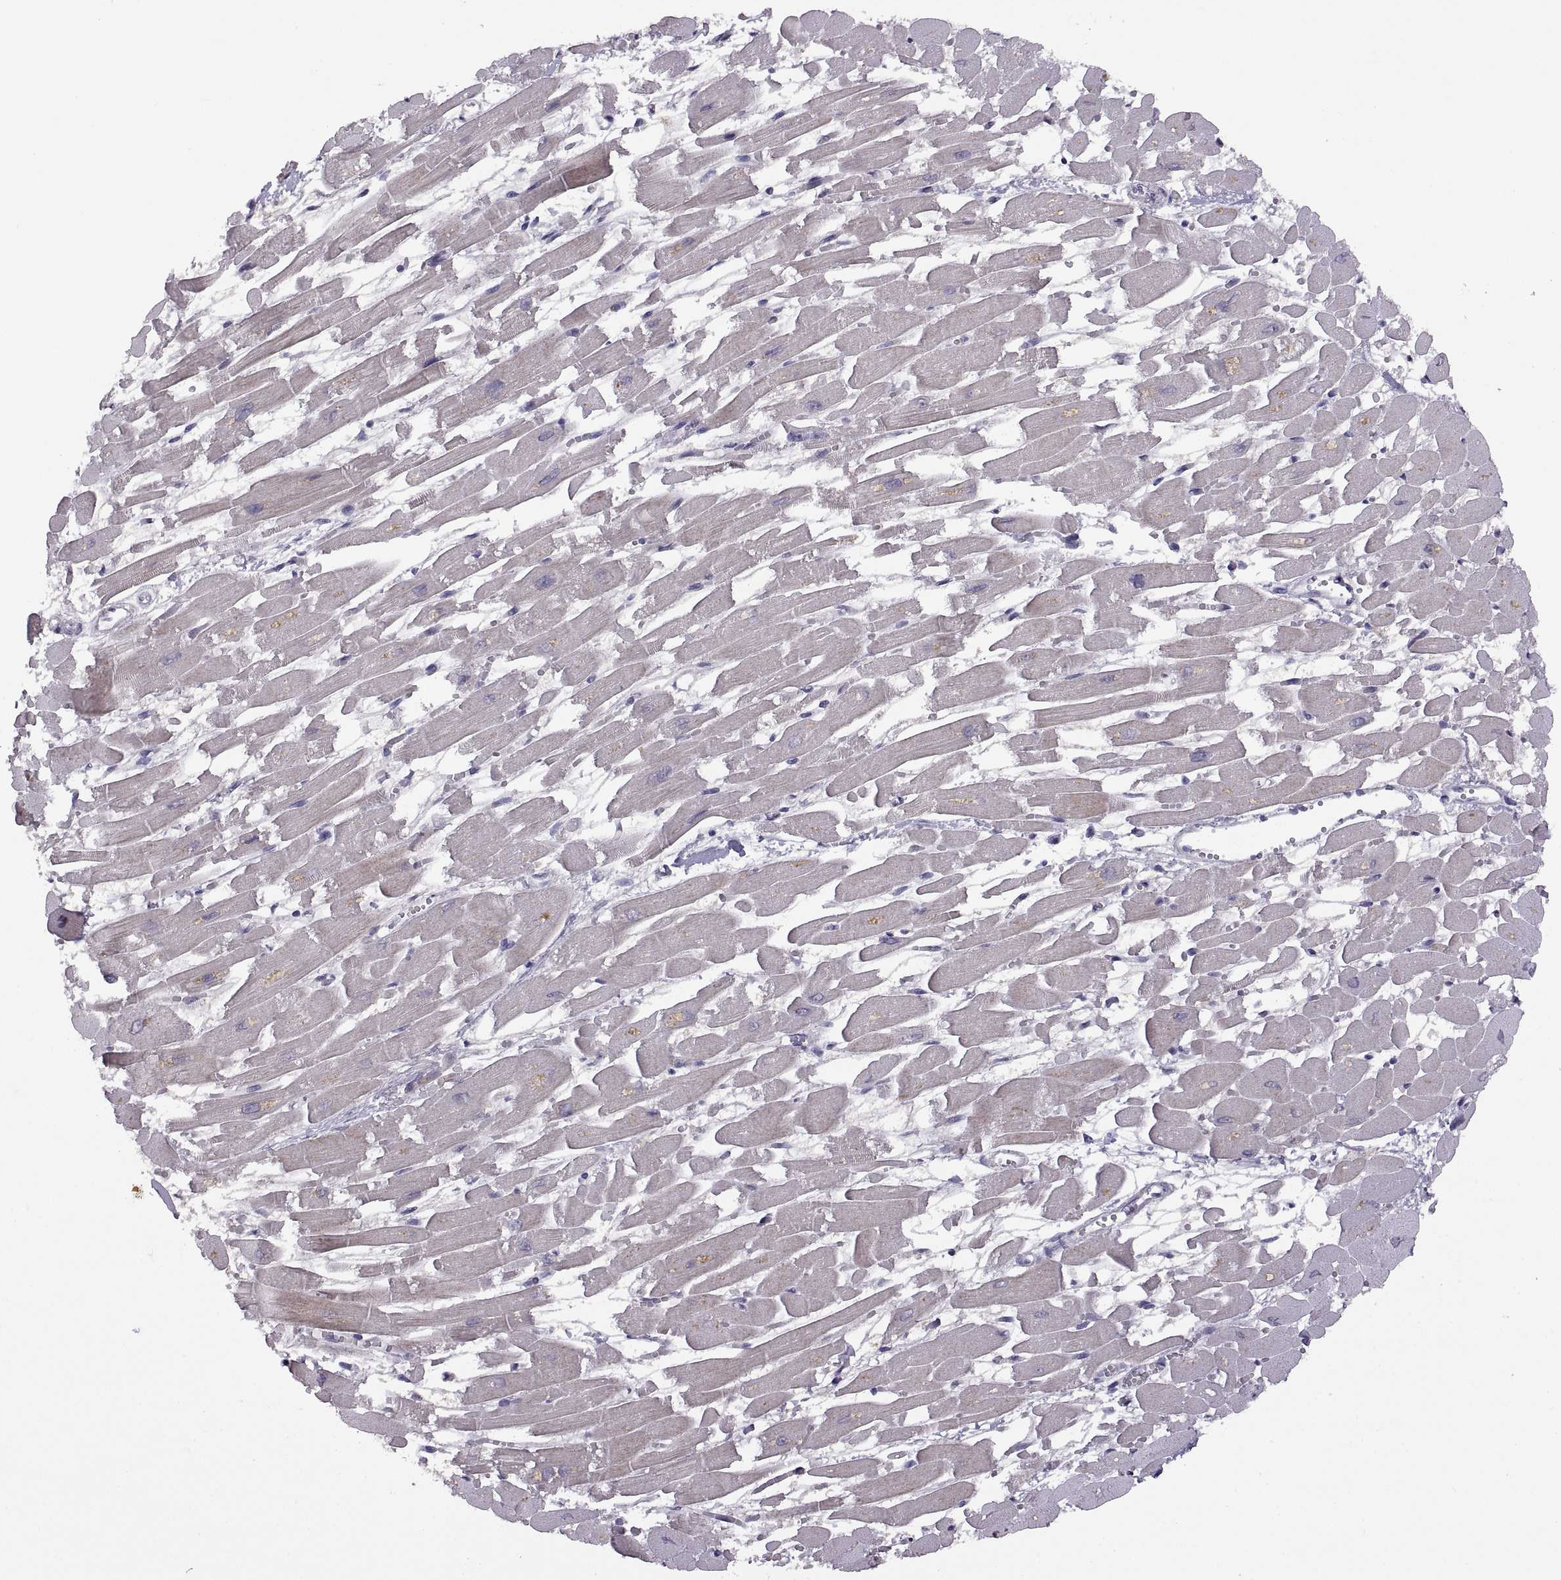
{"staining": {"intensity": "negative", "quantity": "none", "location": "none"}, "tissue": "heart muscle", "cell_type": "Cardiomyocytes", "image_type": "normal", "snomed": [{"axis": "morphology", "description": "Normal tissue, NOS"}, {"axis": "topography", "description": "Heart"}], "caption": "High power microscopy image of an immunohistochemistry photomicrograph of benign heart muscle, revealing no significant positivity in cardiomyocytes. The staining is performed using DAB brown chromogen with nuclei counter-stained in using hematoxylin.", "gene": "NEK2", "patient": {"sex": "female", "age": 52}}